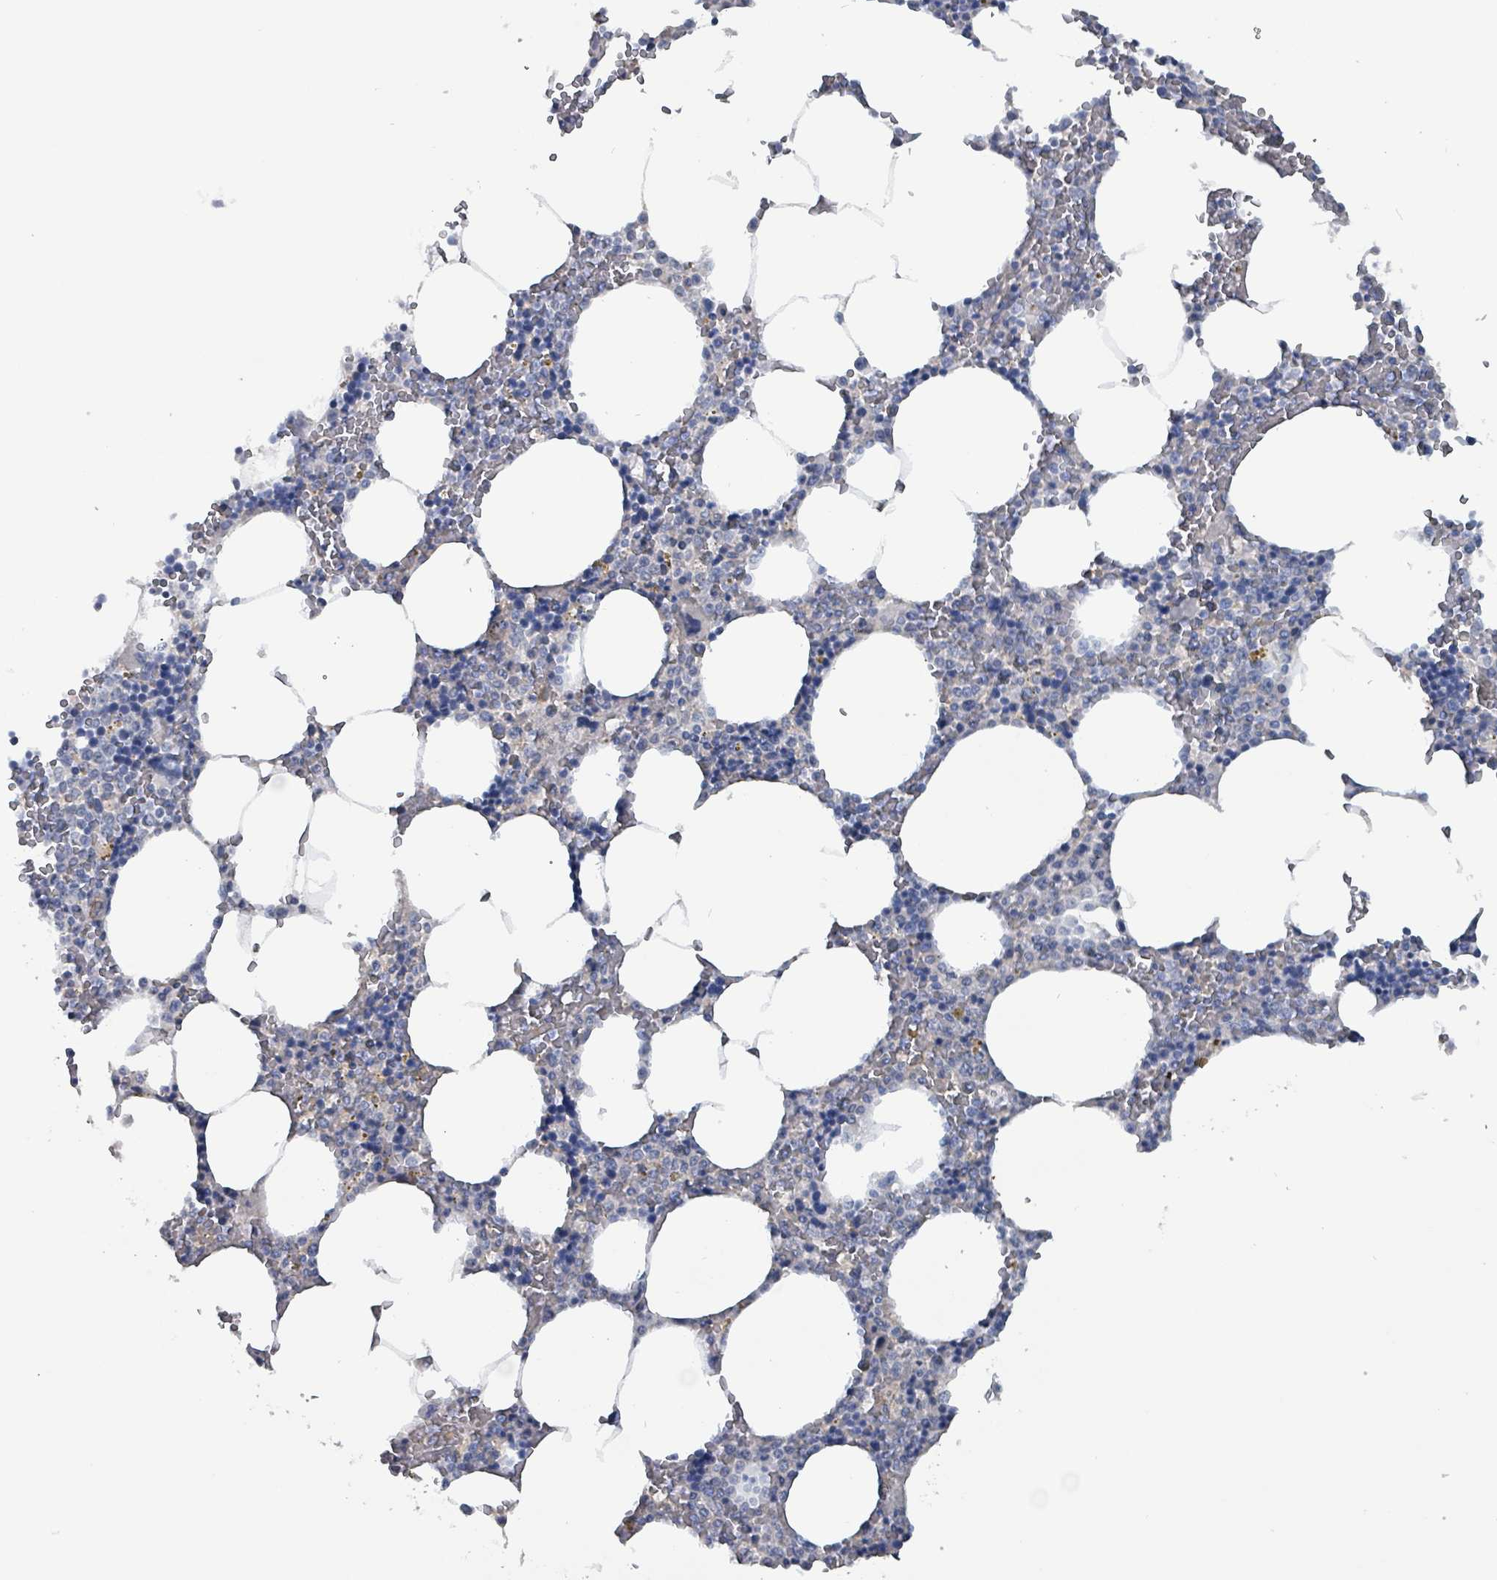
{"staining": {"intensity": "negative", "quantity": "none", "location": "none"}, "tissue": "bone marrow", "cell_type": "Hematopoietic cells", "image_type": "normal", "snomed": [{"axis": "morphology", "description": "Normal tissue, NOS"}, {"axis": "topography", "description": "Bone marrow"}], "caption": "There is no significant staining in hematopoietic cells of bone marrow. (Brightfield microscopy of DAB immunohistochemistry (IHC) at high magnification).", "gene": "TAAR5", "patient": {"sex": "male", "age": 70}}